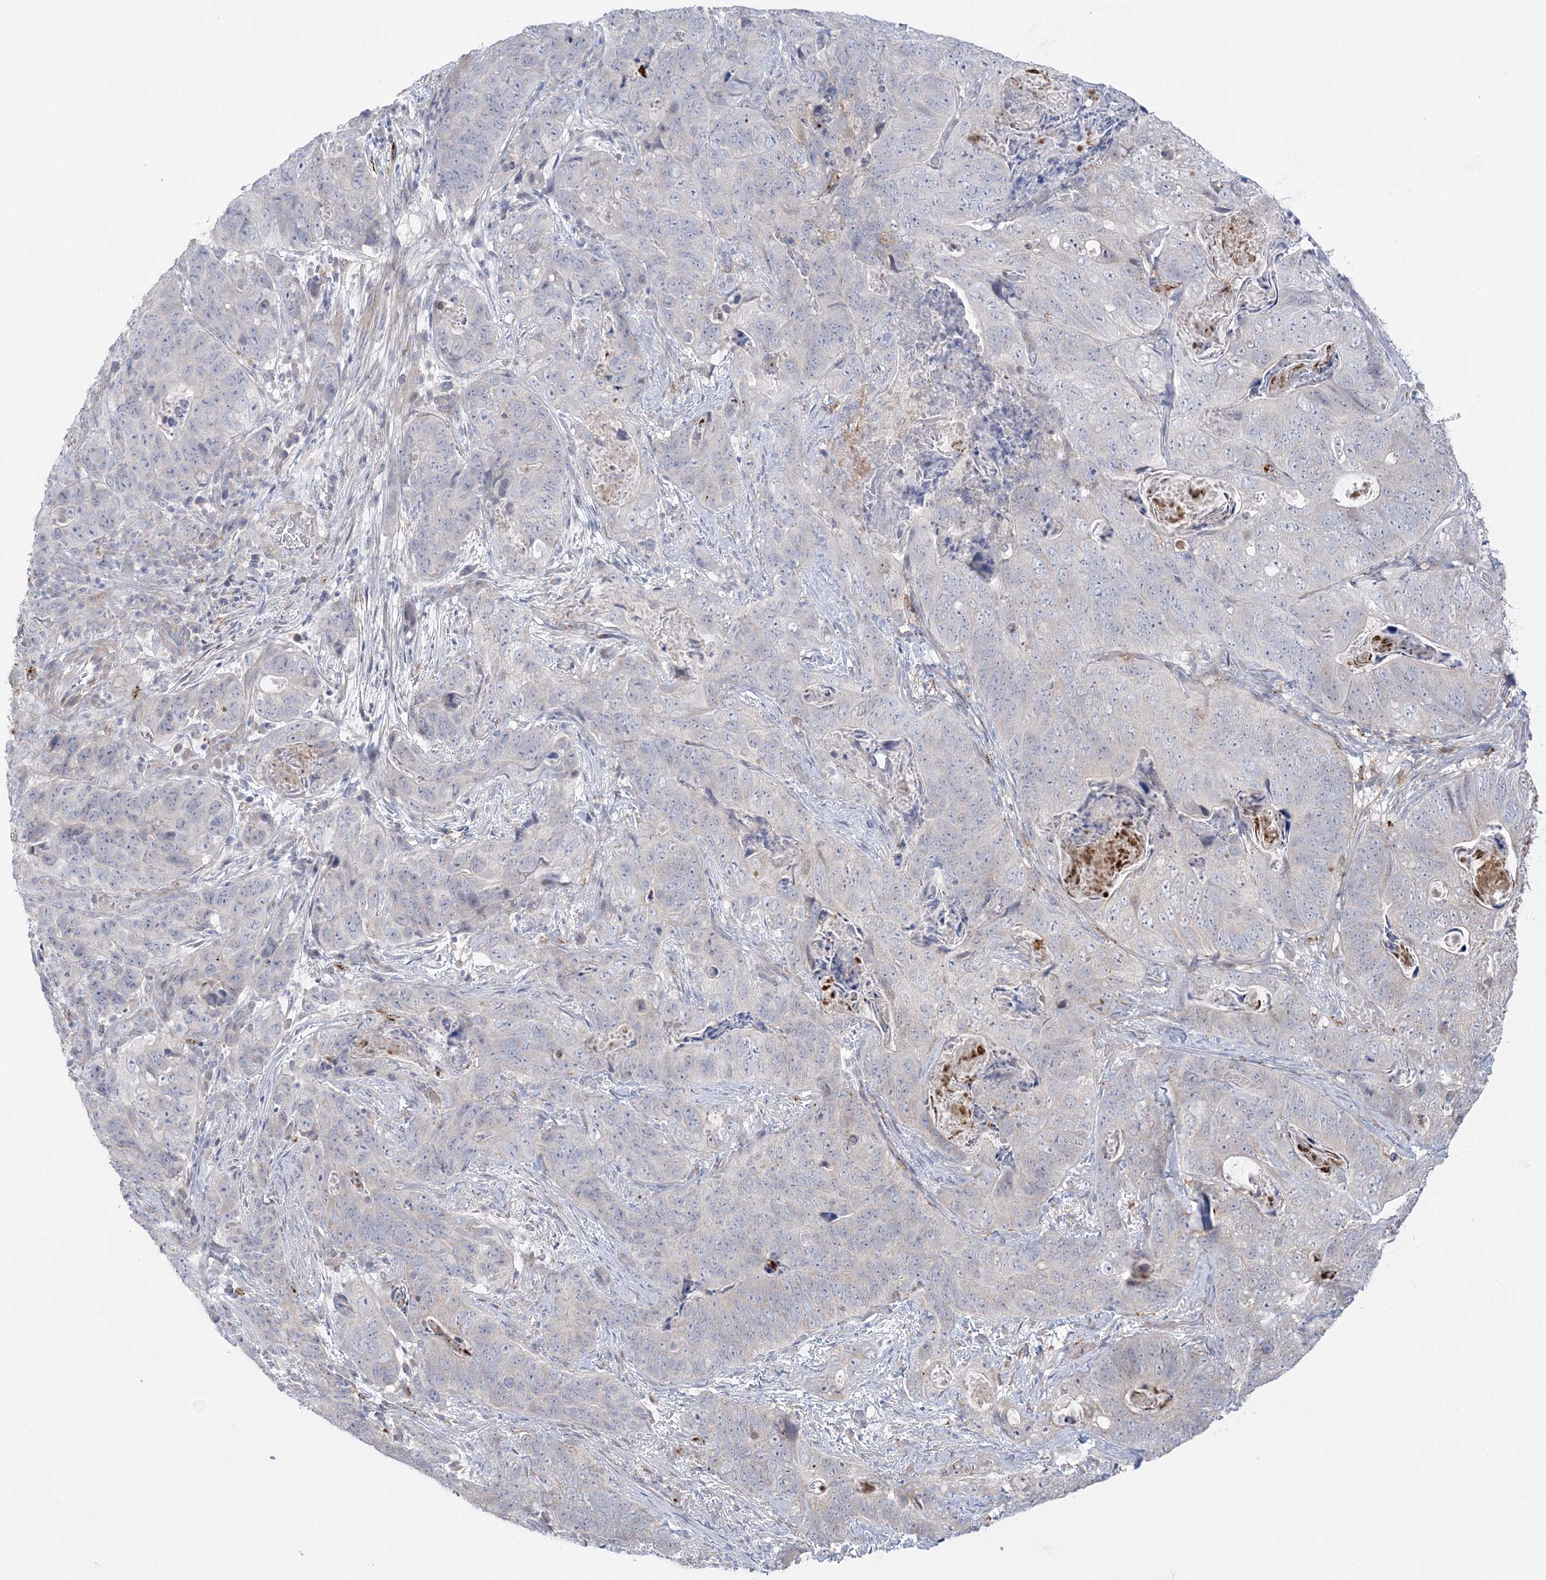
{"staining": {"intensity": "negative", "quantity": "none", "location": "none"}, "tissue": "stomach cancer", "cell_type": "Tumor cells", "image_type": "cancer", "snomed": [{"axis": "morphology", "description": "Normal tissue, NOS"}, {"axis": "morphology", "description": "Adenocarcinoma, NOS"}, {"axis": "topography", "description": "Stomach"}], "caption": "A micrograph of human stomach cancer is negative for staining in tumor cells. (DAB (3,3'-diaminobenzidine) immunohistochemistry visualized using brightfield microscopy, high magnification).", "gene": "HAAO", "patient": {"sex": "female", "age": 89}}